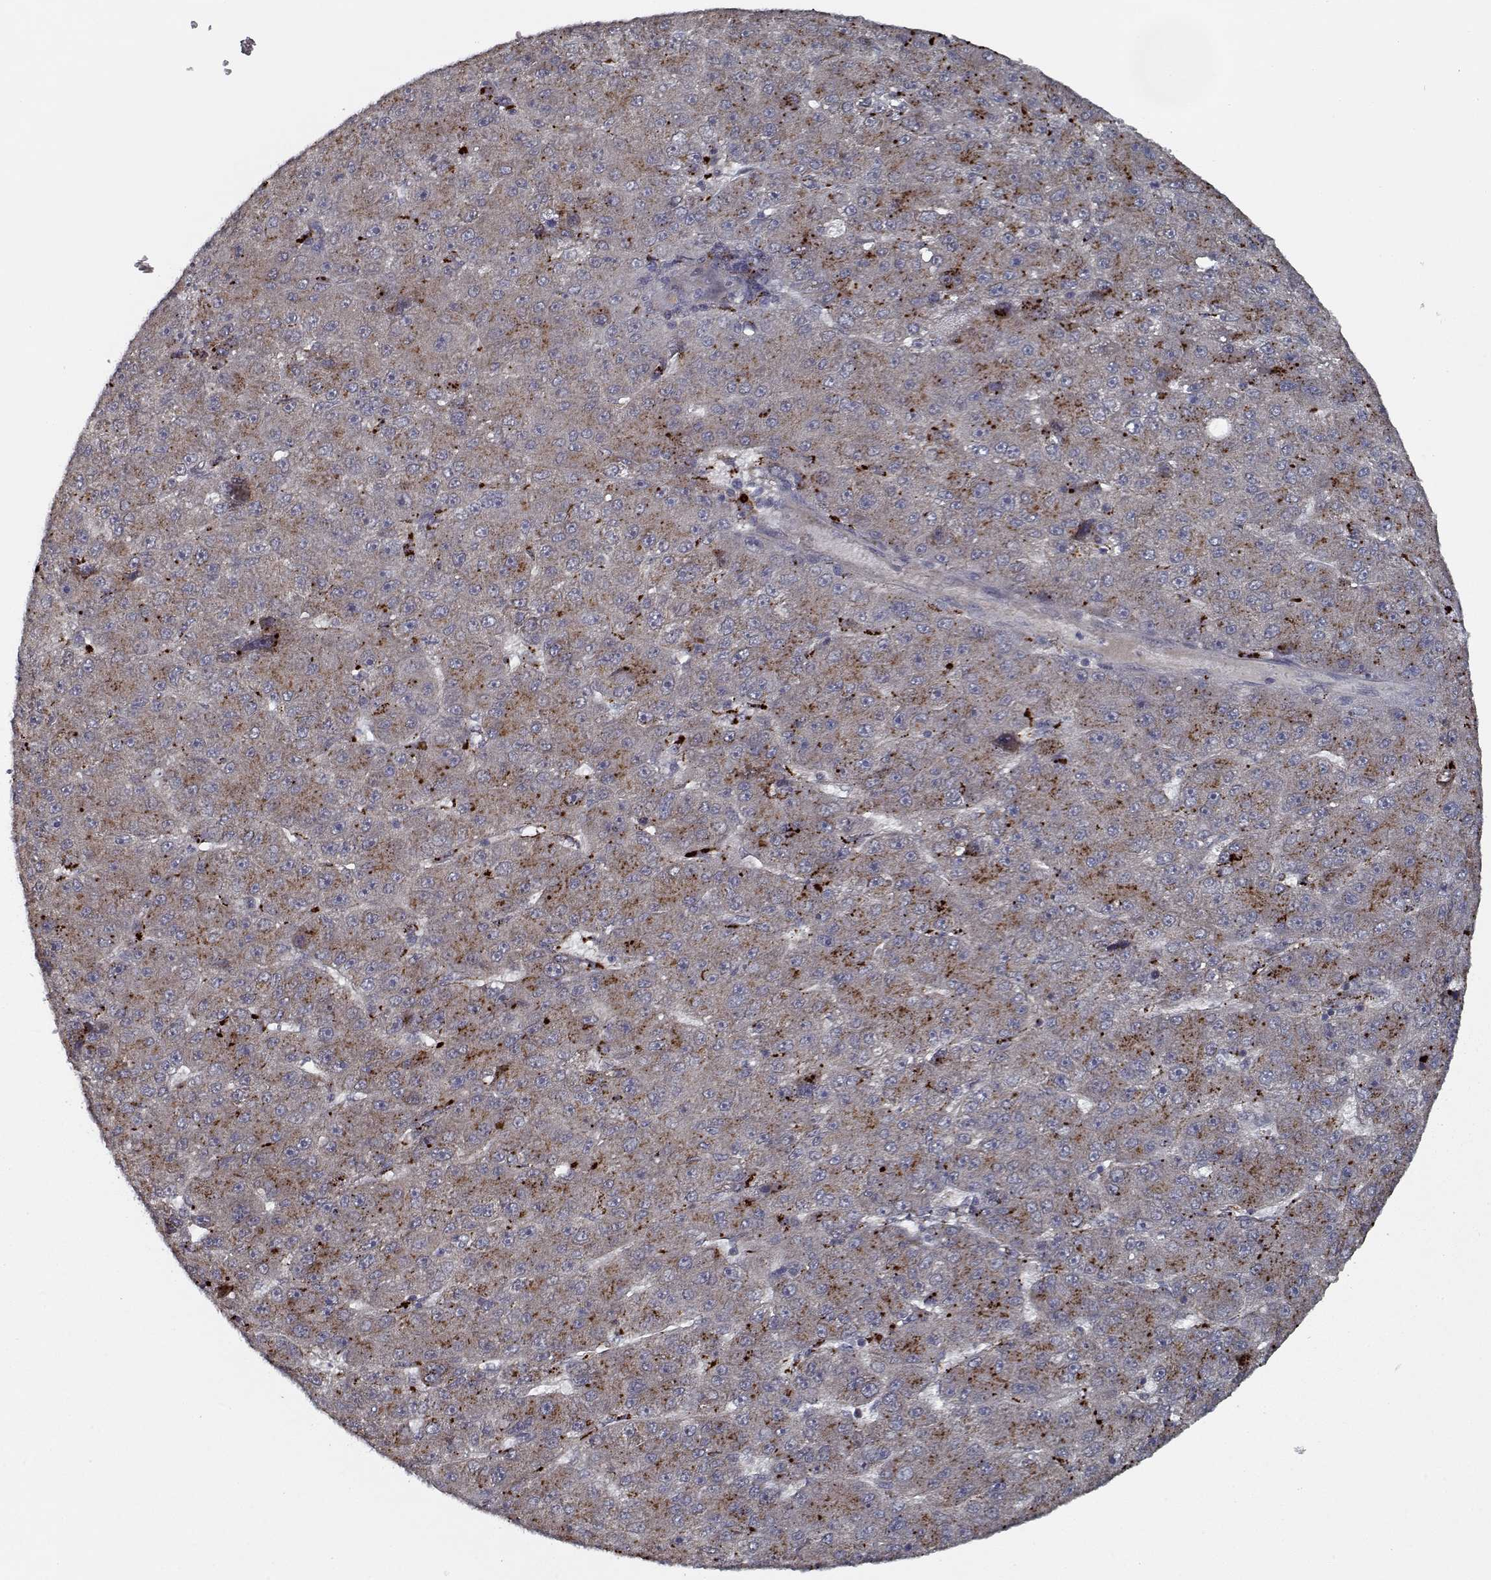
{"staining": {"intensity": "moderate", "quantity": "25%-75%", "location": "cytoplasmic/membranous"}, "tissue": "liver cancer", "cell_type": "Tumor cells", "image_type": "cancer", "snomed": [{"axis": "morphology", "description": "Carcinoma, Hepatocellular, NOS"}, {"axis": "topography", "description": "Liver"}], "caption": "About 25%-75% of tumor cells in human liver hepatocellular carcinoma display moderate cytoplasmic/membranous protein positivity as visualized by brown immunohistochemical staining.", "gene": "NLK", "patient": {"sex": "male", "age": 67}}